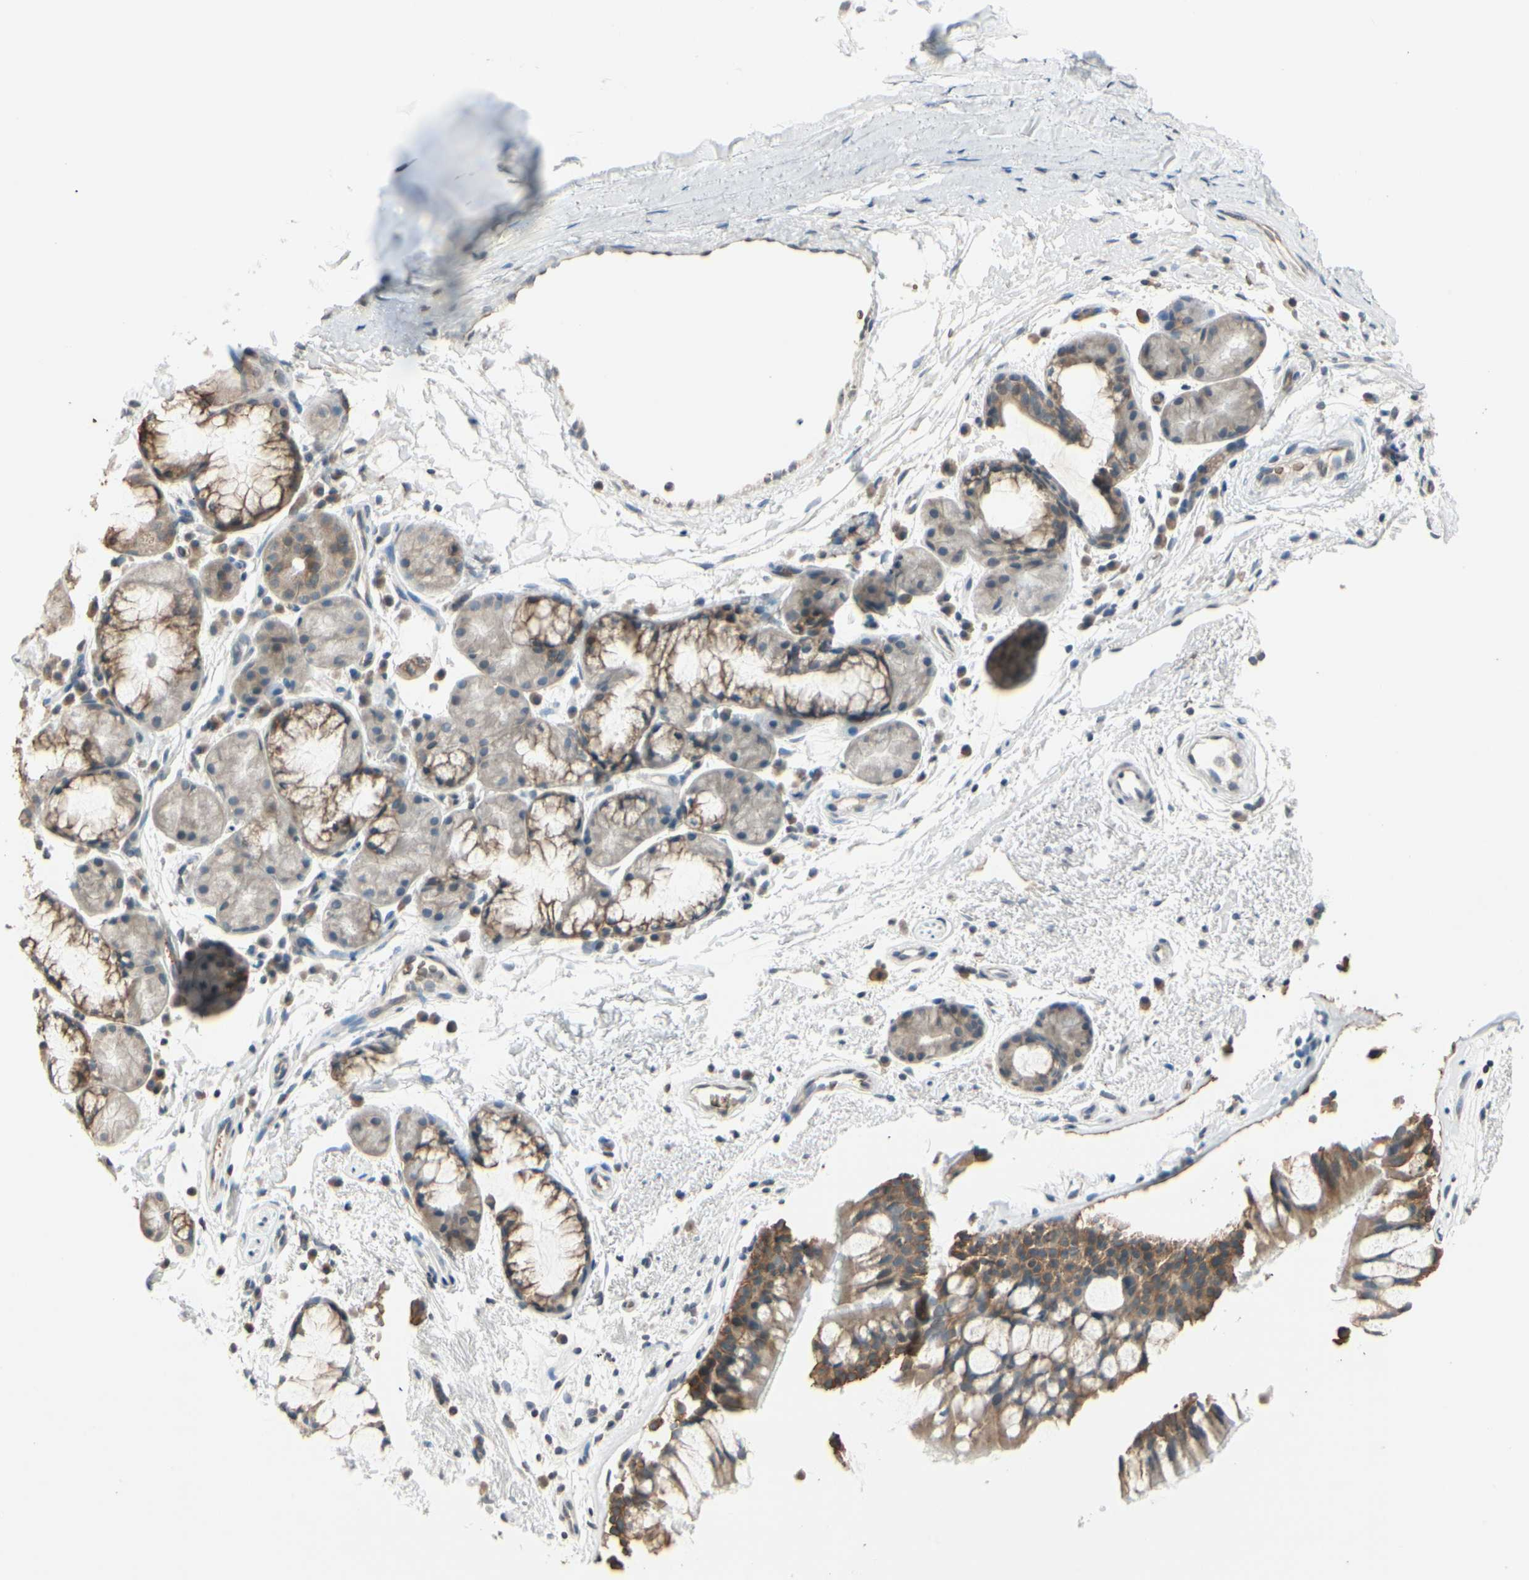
{"staining": {"intensity": "moderate", "quantity": ">75%", "location": "cytoplasmic/membranous"}, "tissue": "bronchus", "cell_type": "Respiratory epithelial cells", "image_type": "normal", "snomed": [{"axis": "morphology", "description": "Normal tissue, NOS"}, {"axis": "topography", "description": "Bronchus"}], "caption": "IHC image of benign human bronchus stained for a protein (brown), which demonstrates medium levels of moderate cytoplasmic/membranous positivity in approximately >75% of respiratory epithelial cells.", "gene": "GYPC", "patient": {"sex": "female", "age": 54}}